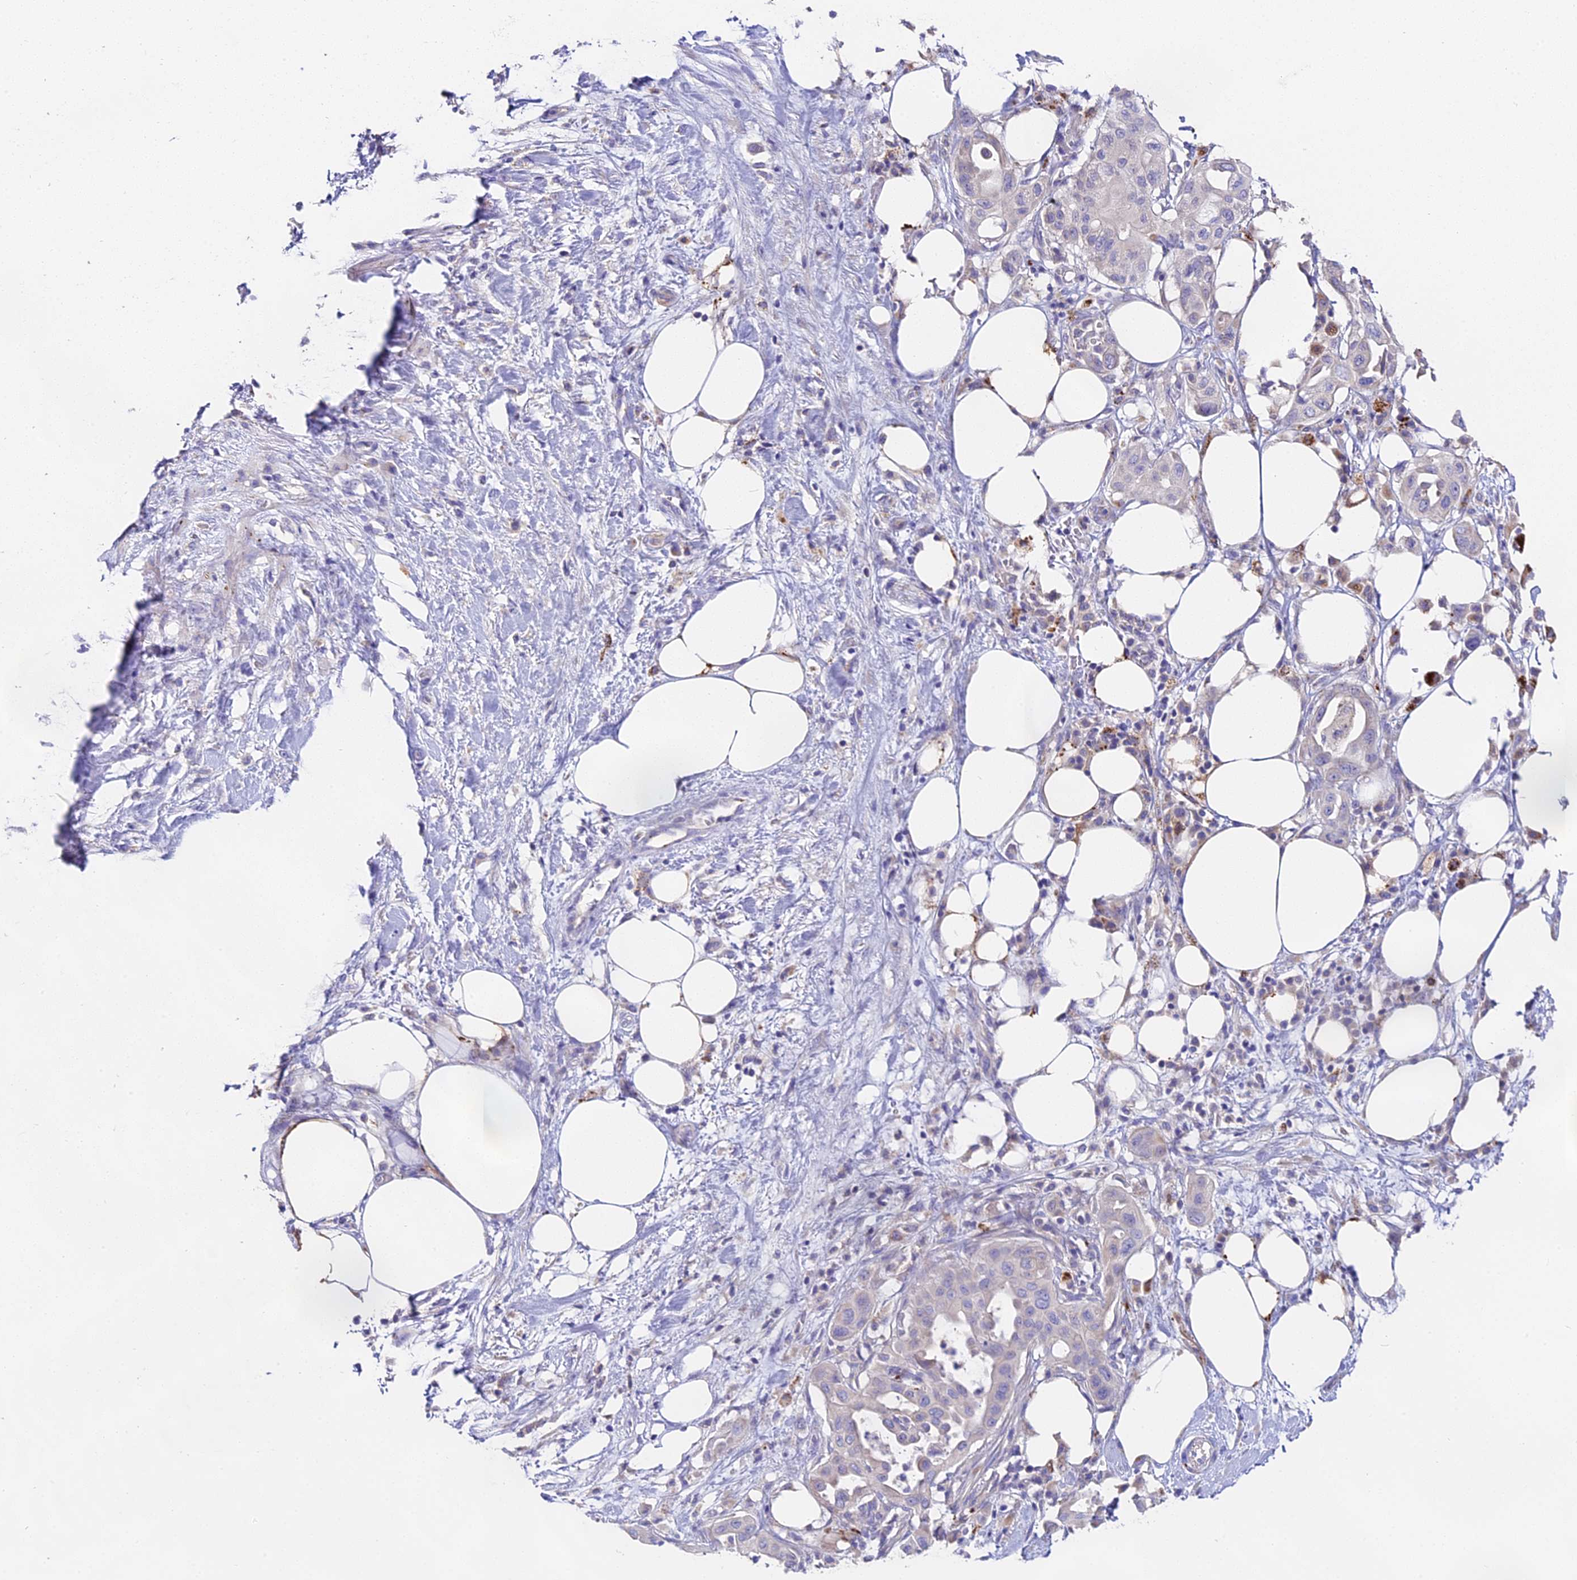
{"staining": {"intensity": "negative", "quantity": "none", "location": "none"}, "tissue": "pancreatic cancer", "cell_type": "Tumor cells", "image_type": "cancer", "snomed": [{"axis": "morphology", "description": "Adenocarcinoma, NOS"}, {"axis": "topography", "description": "Pancreas"}], "caption": "Immunohistochemistry of human pancreatic cancer (adenocarcinoma) shows no staining in tumor cells.", "gene": "LYPD6", "patient": {"sex": "male", "age": 68}}